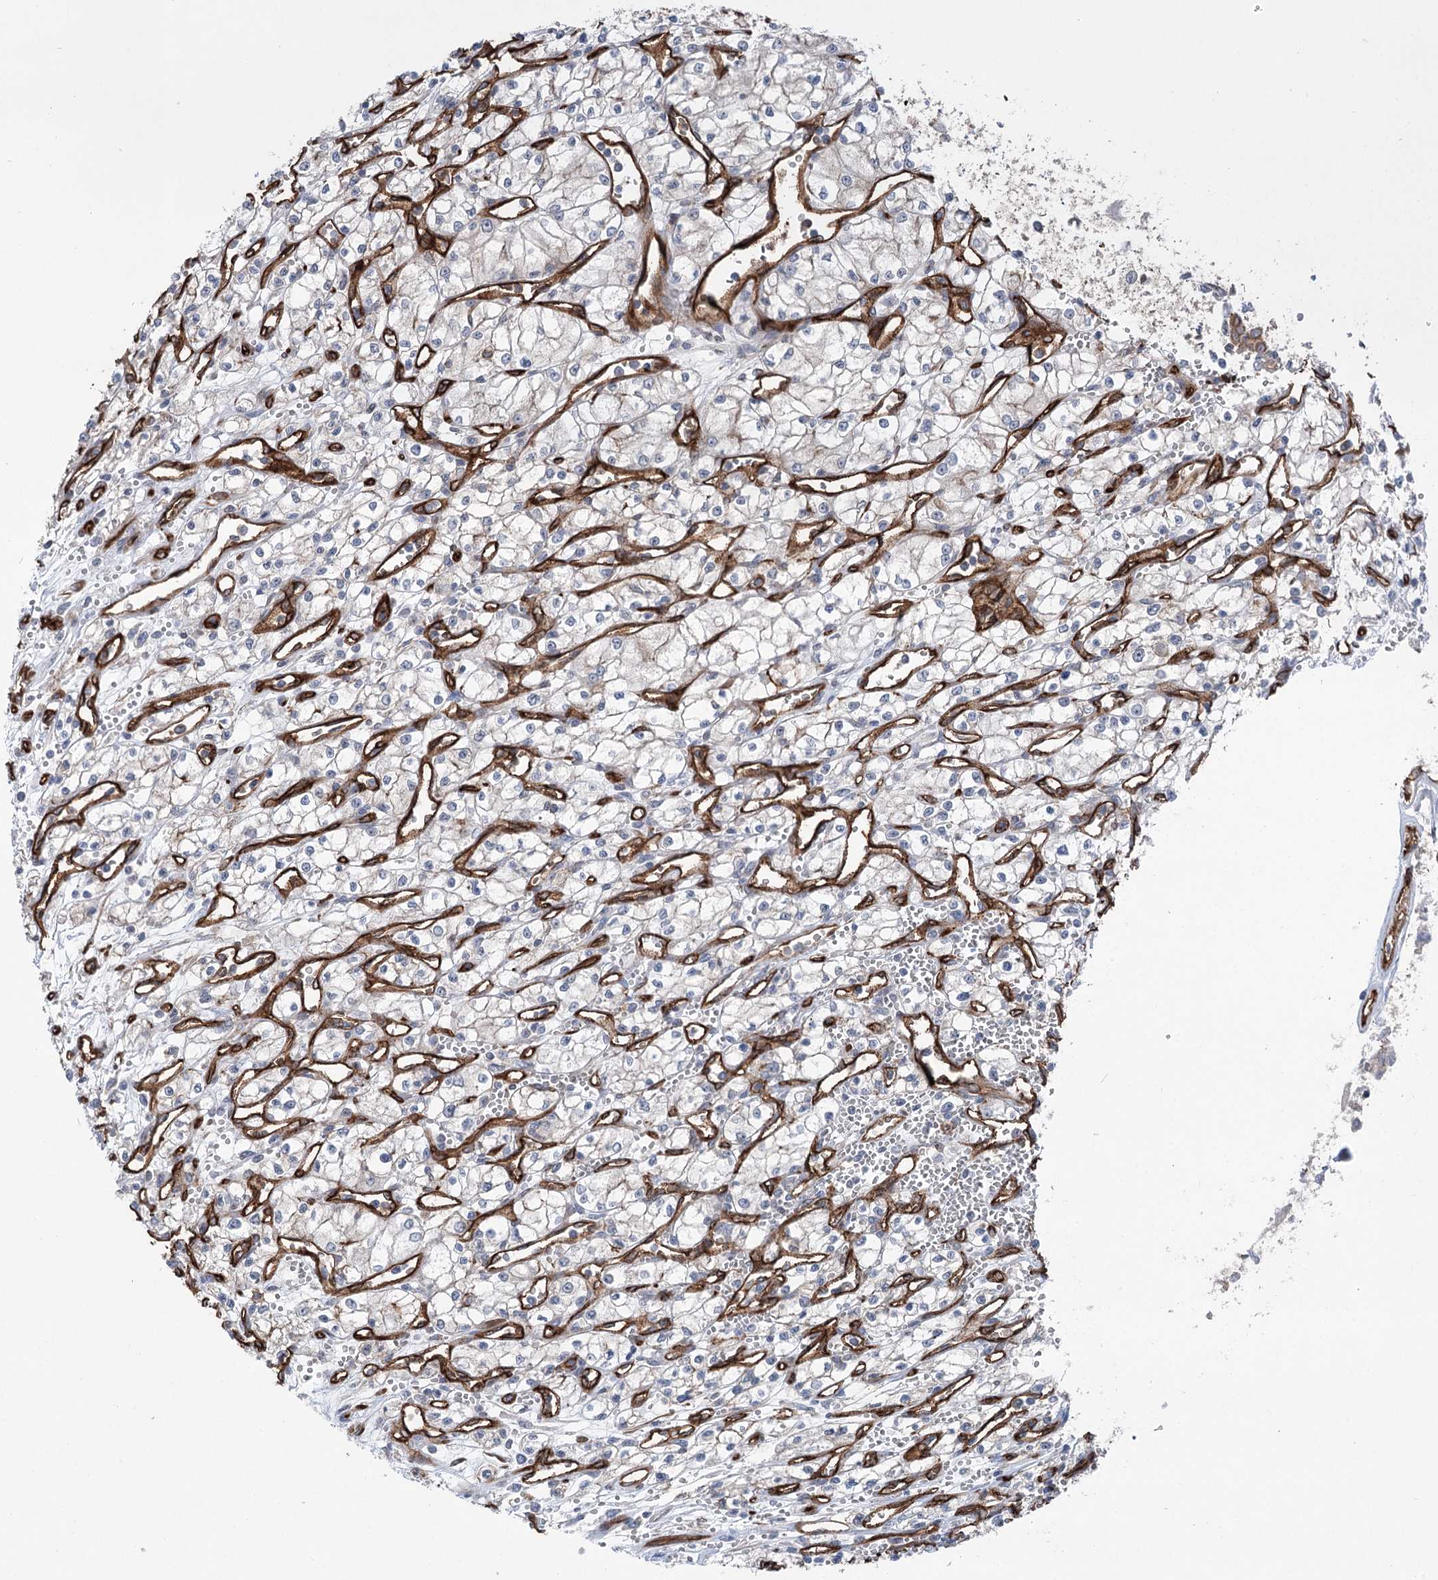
{"staining": {"intensity": "negative", "quantity": "none", "location": "none"}, "tissue": "renal cancer", "cell_type": "Tumor cells", "image_type": "cancer", "snomed": [{"axis": "morphology", "description": "Adenocarcinoma, NOS"}, {"axis": "topography", "description": "Kidney"}], "caption": "An immunohistochemistry (IHC) micrograph of renal adenocarcinoma is shown. There is no staining in tumor cells of renal adenocarcinoma.", "gene": "MTPAP", "patient": {"sex": "male", "age": 59}}